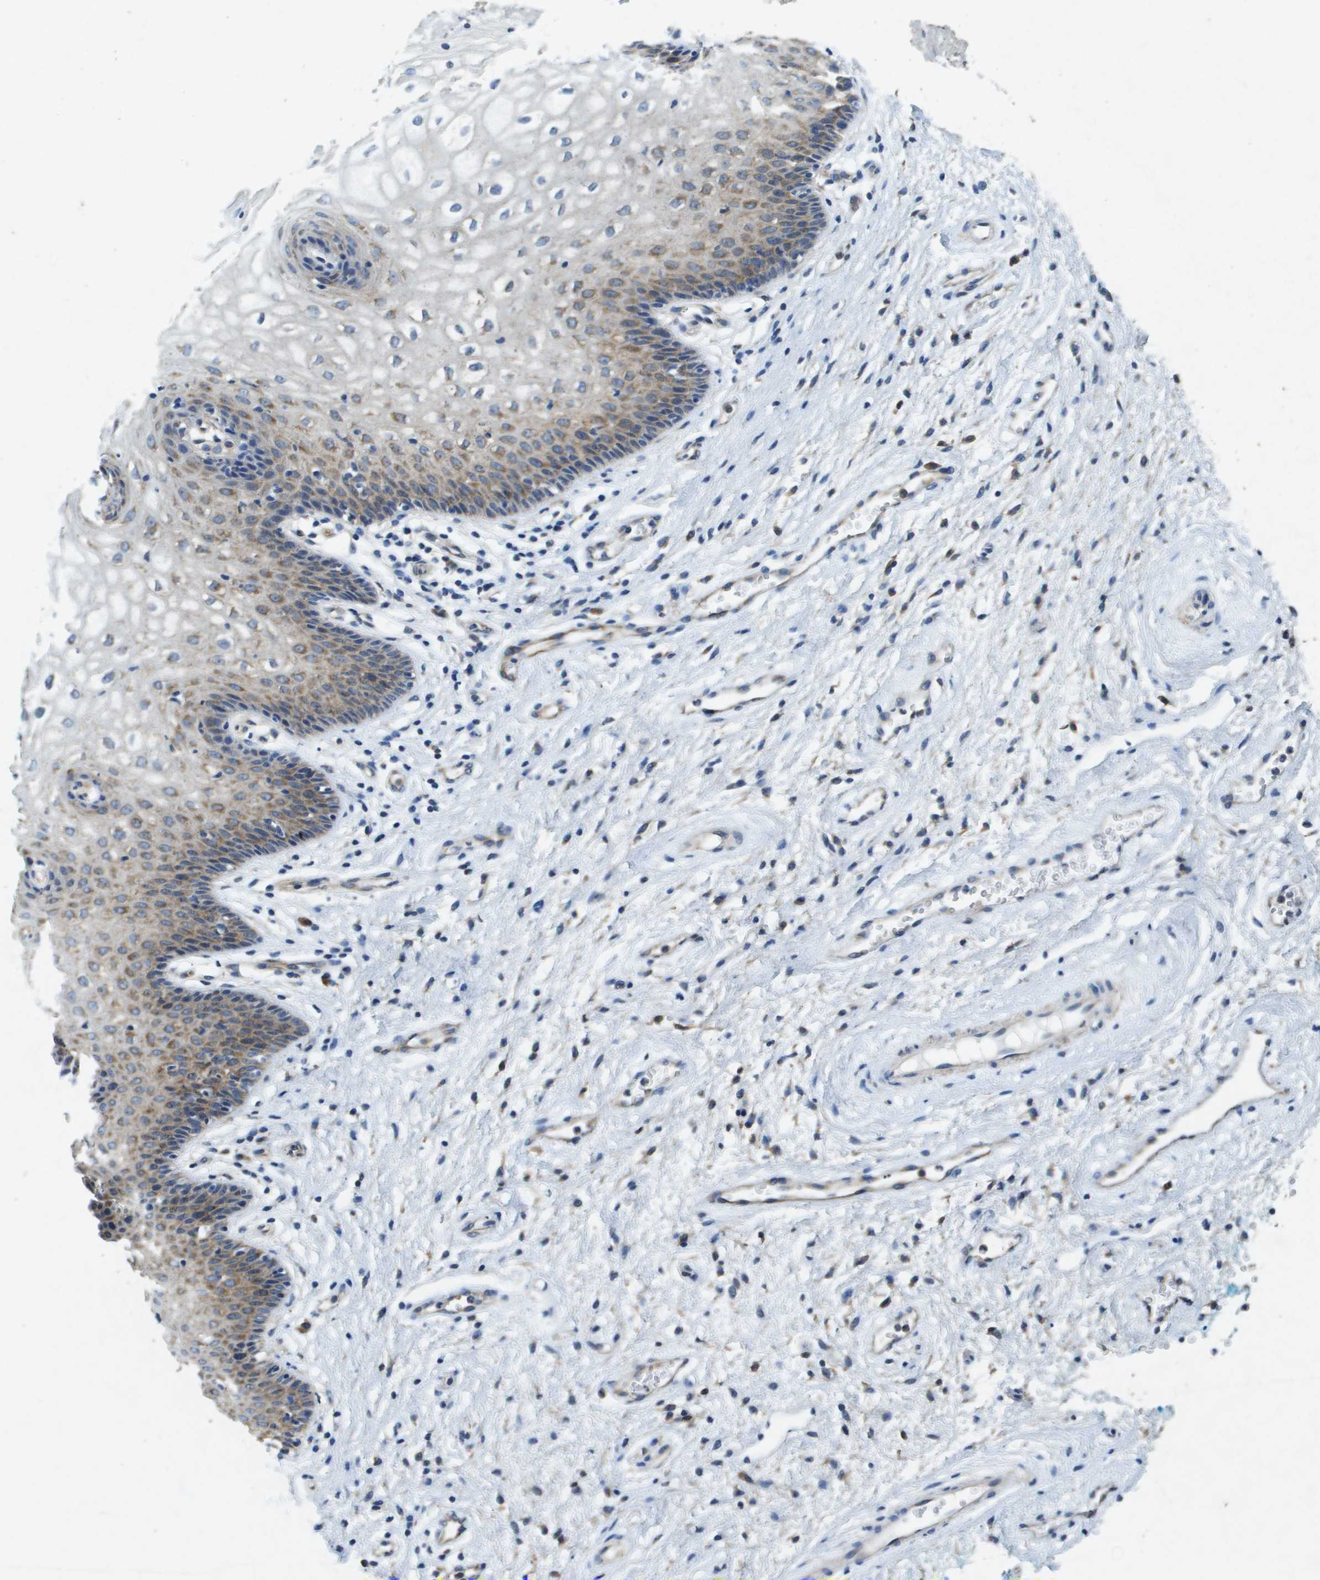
{"staining": {"intensity": "moderate", "quantity": "25%-75%", "location": "cytoplasmic/membranous"}, "tissue": "vagina", "cell_type": "Squamous epithelial cells", "image_type": "normal", "snomed": [{"axis": "morphology", "description": "Normal tissue, NOS"}, {"axis": "topography", "description": "Vagina"}], "caption": "The micrograph shows immunohistochemical staining of normal vagina. There is moderate cytoplasmic/membranous expression is appreciated in about 25%-75% of squamous epithelial cells.", "gene": "PTPRT", "patient": {"sex": "female", "age": 34}}